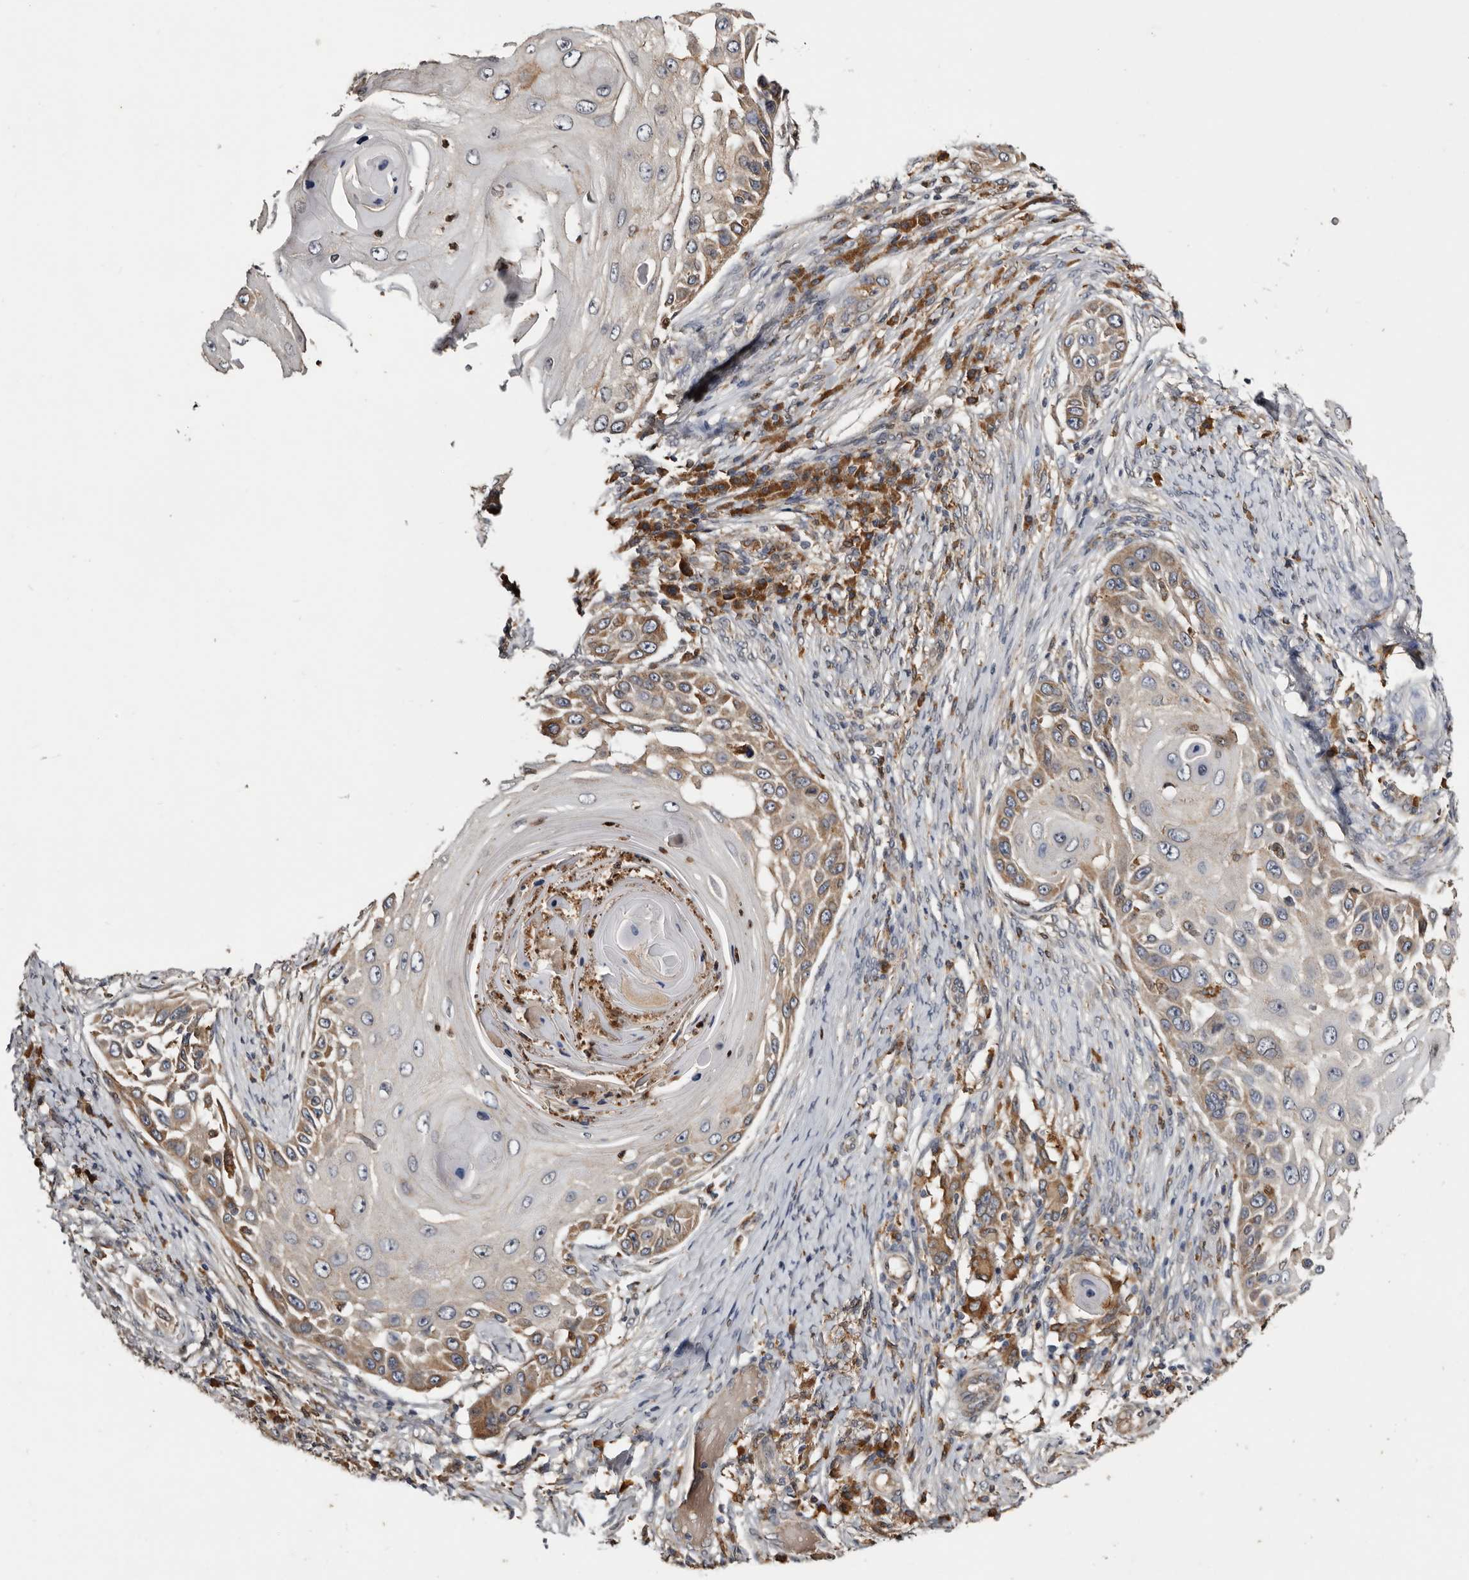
{"staining": {"intensity": "weak", "quantity": "25%-75%", "location": "cytoplasmic/membranous"}, "tissue": "skin cancer", "cell_type": "Tumor cells", "image_type": "cancer", "snomed": [{"axis": "morphology", "description": "Squamous cell carcinoma, NOS"}, {"axis": "topography", "description": "Skin"}], "caption": "Protein staining displays weak cytoplasmic/membranous staining in about 25%-75% of tumor cells in skin cancer (squamous cell carcinoma).", "gene": "INKA2", "patient": {"sex": "female", "age": 44}}